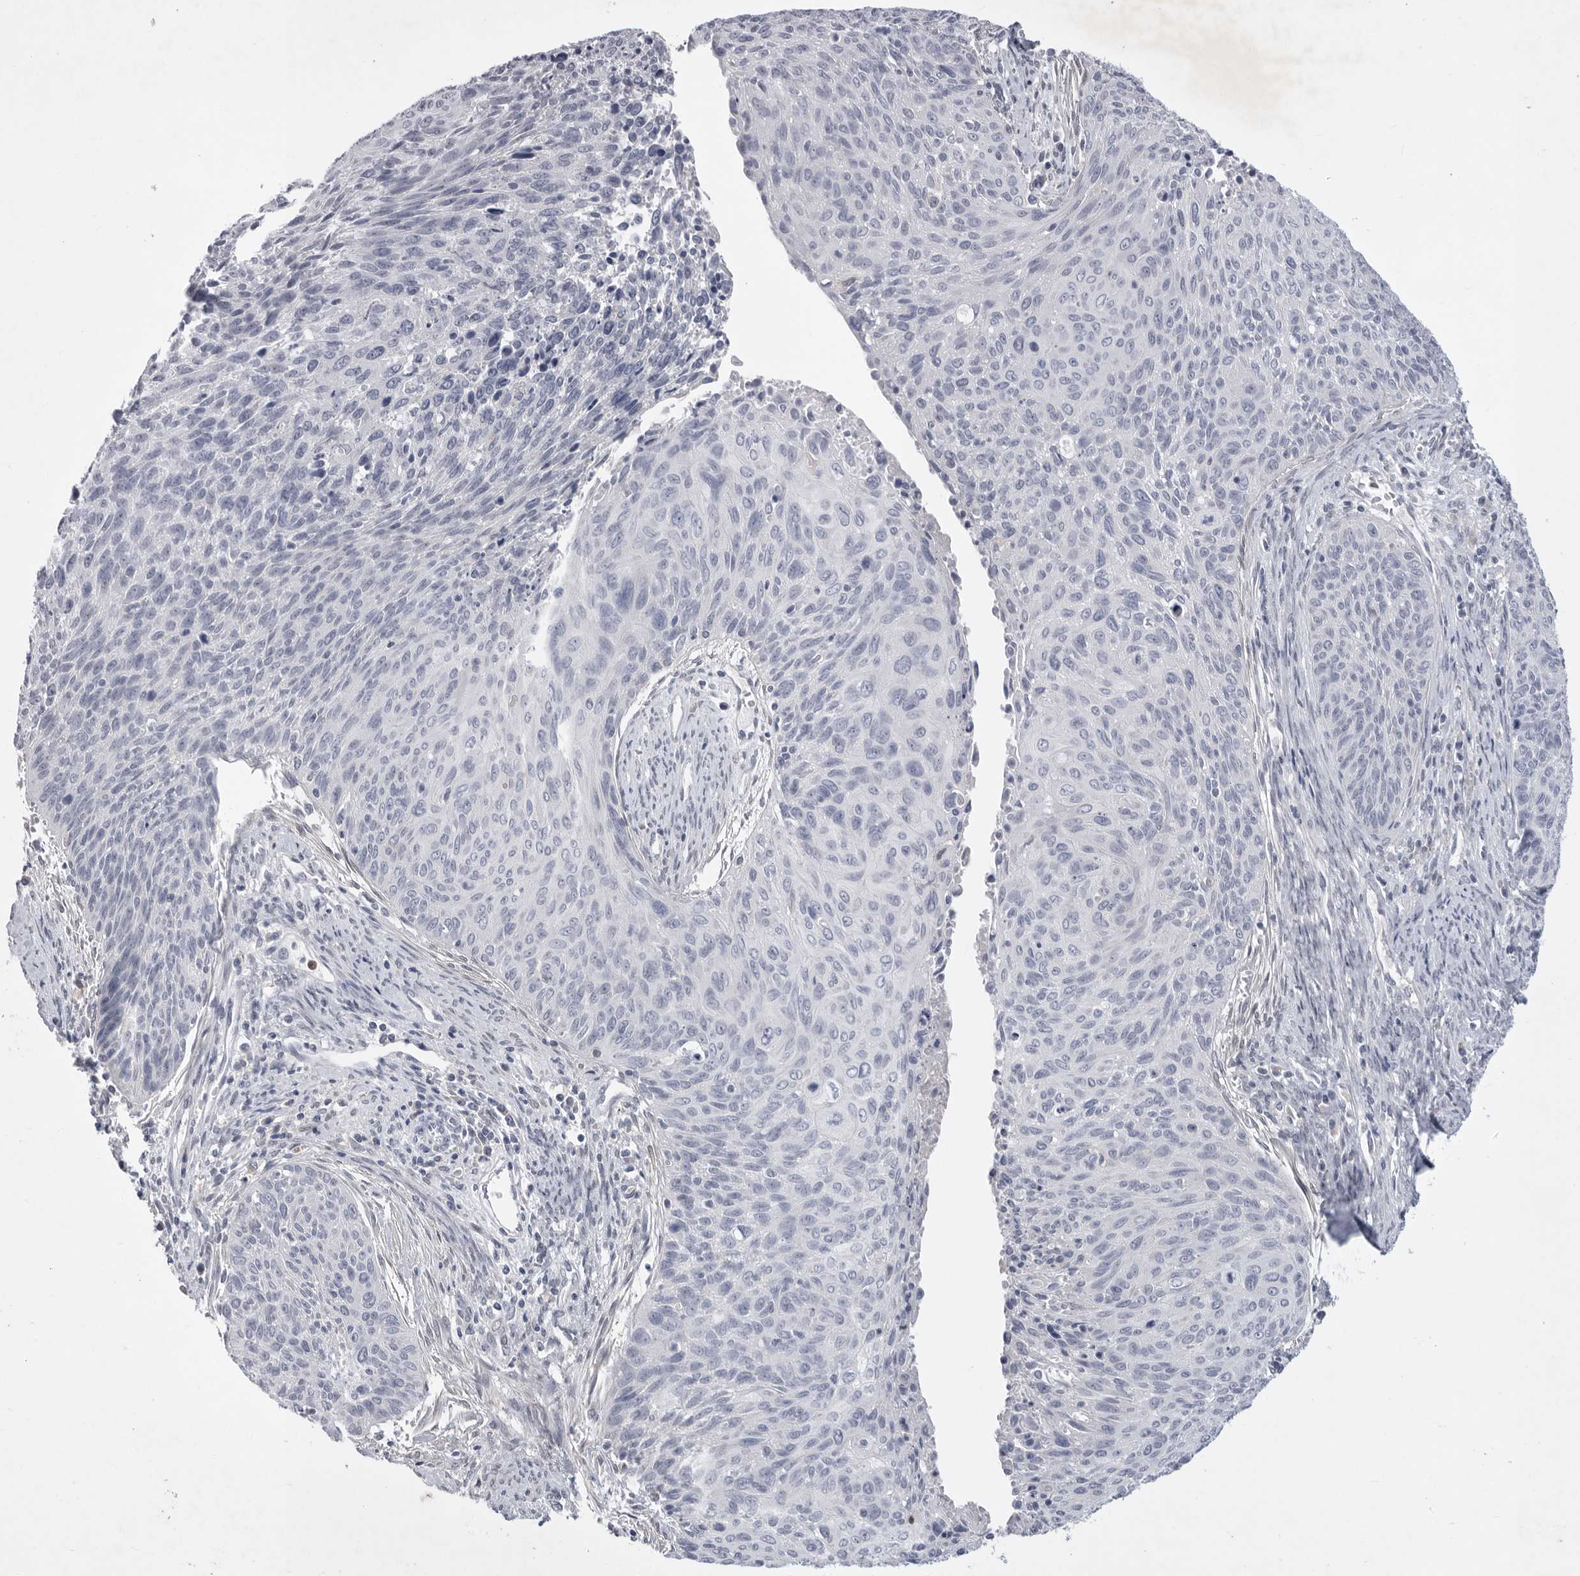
{"staining": {"intensity": "negative", "quantity": "none", "location": "none"}, "tissue": "cervical cancer", "cell_type": "Tumor cells", "image_type": "cancer", "snomed": [{"axis": "morphology", "description": "Squamous cell carcinoma, NOS"}, {"axis": "topography", "description": "Cervix"}], "caption": "This histopathology image is of squamous cell carcinoma (cervical) stained with immunohistochemistry to label a protein in brown with the nuclei are counter-stained blue. There is no positivity in tumor cells.", "gene": "SIGLEC10", "patient": {"sex": "female", "age": 55}}